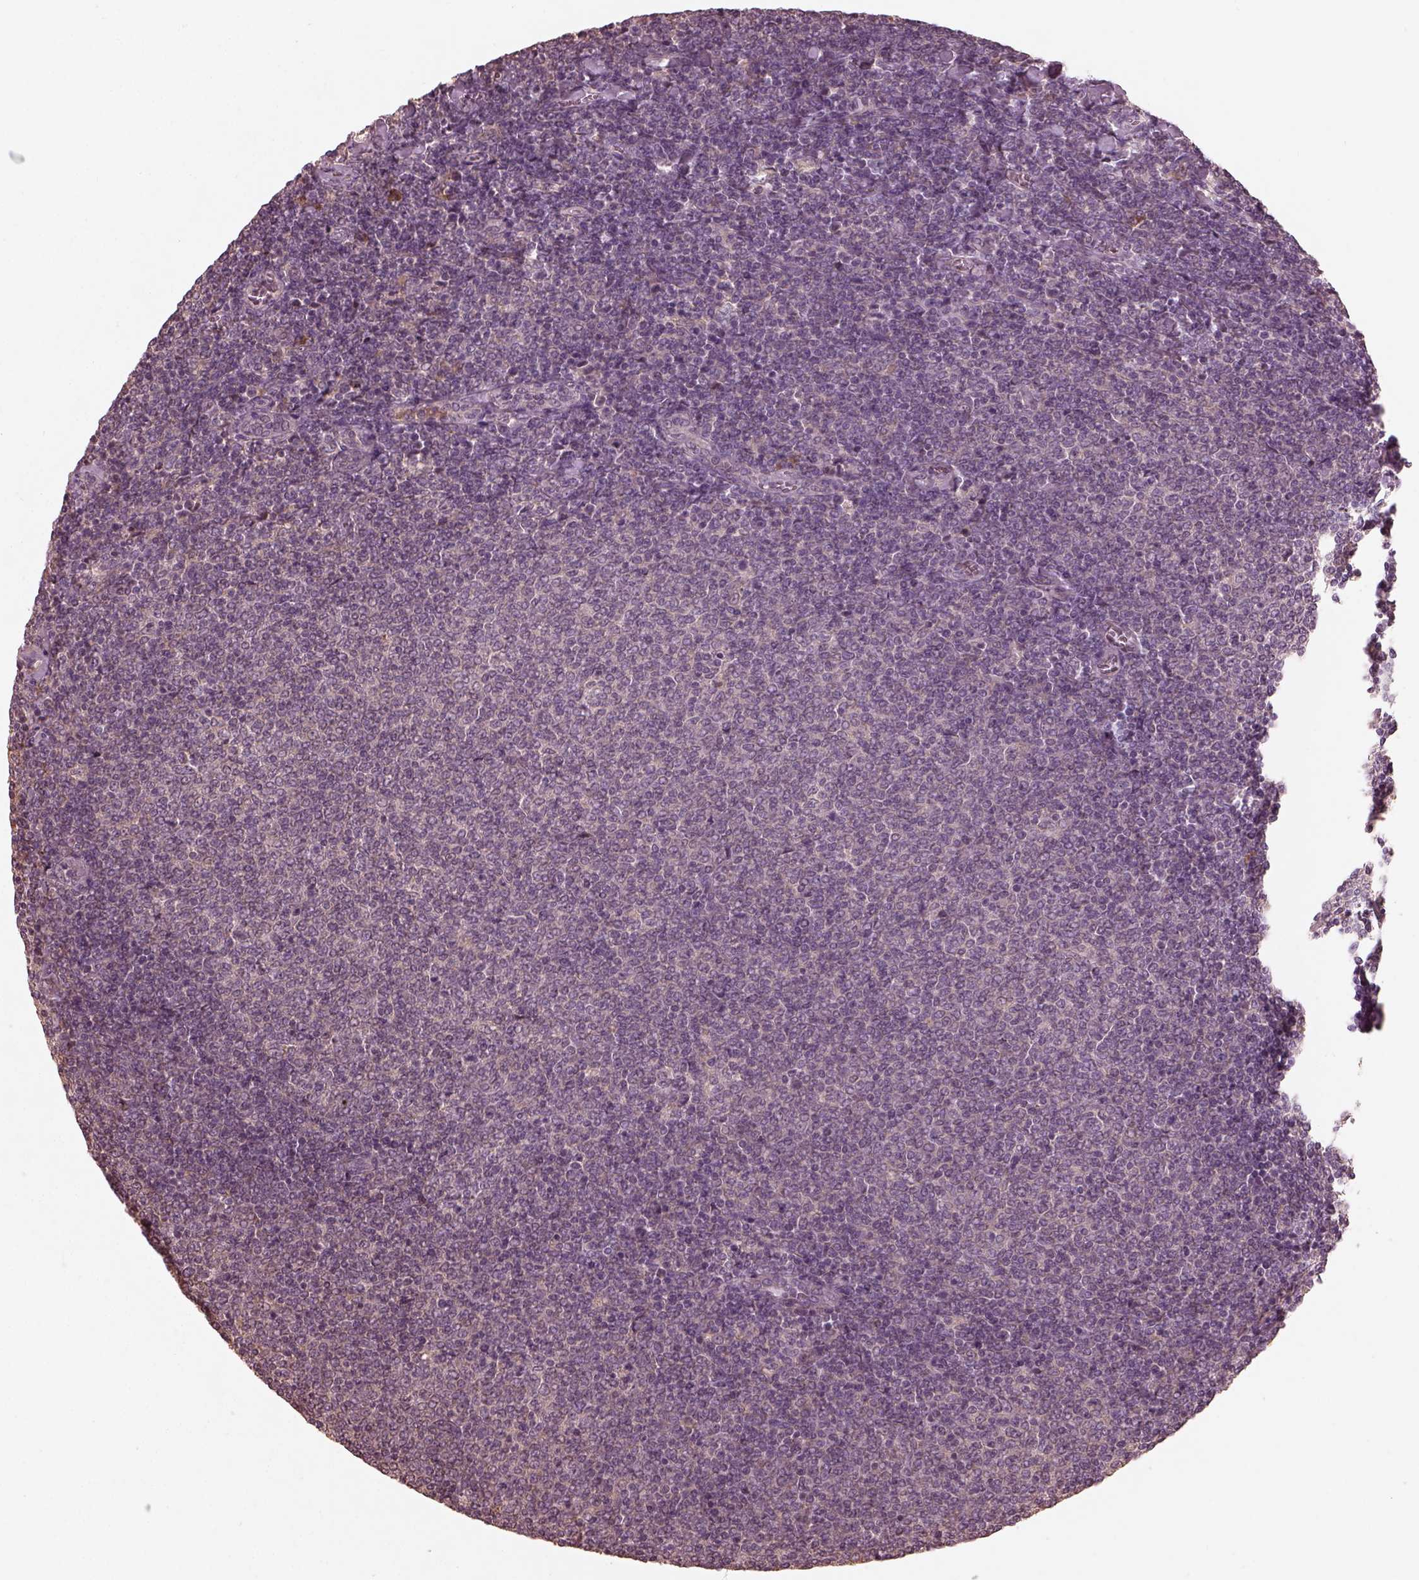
{"staining": {"intensity": "negative", "quantity": "none", "location": "none"}, "tissue": "lymphoma", "cell_type": "Tumor cells", "image_type": "cancer", "snomed": [{"axis": "morphology", "description": "Malignant lymphoma, non-Hodgkin's type, Low grade"}, {"axis": "topography", "description": "Lymph node"}], "caption": "Tumor cells are negative for brown protein staining in lymphoma.", "gene": "CALR3", "patient": {"sex": "male", "age": 52}}